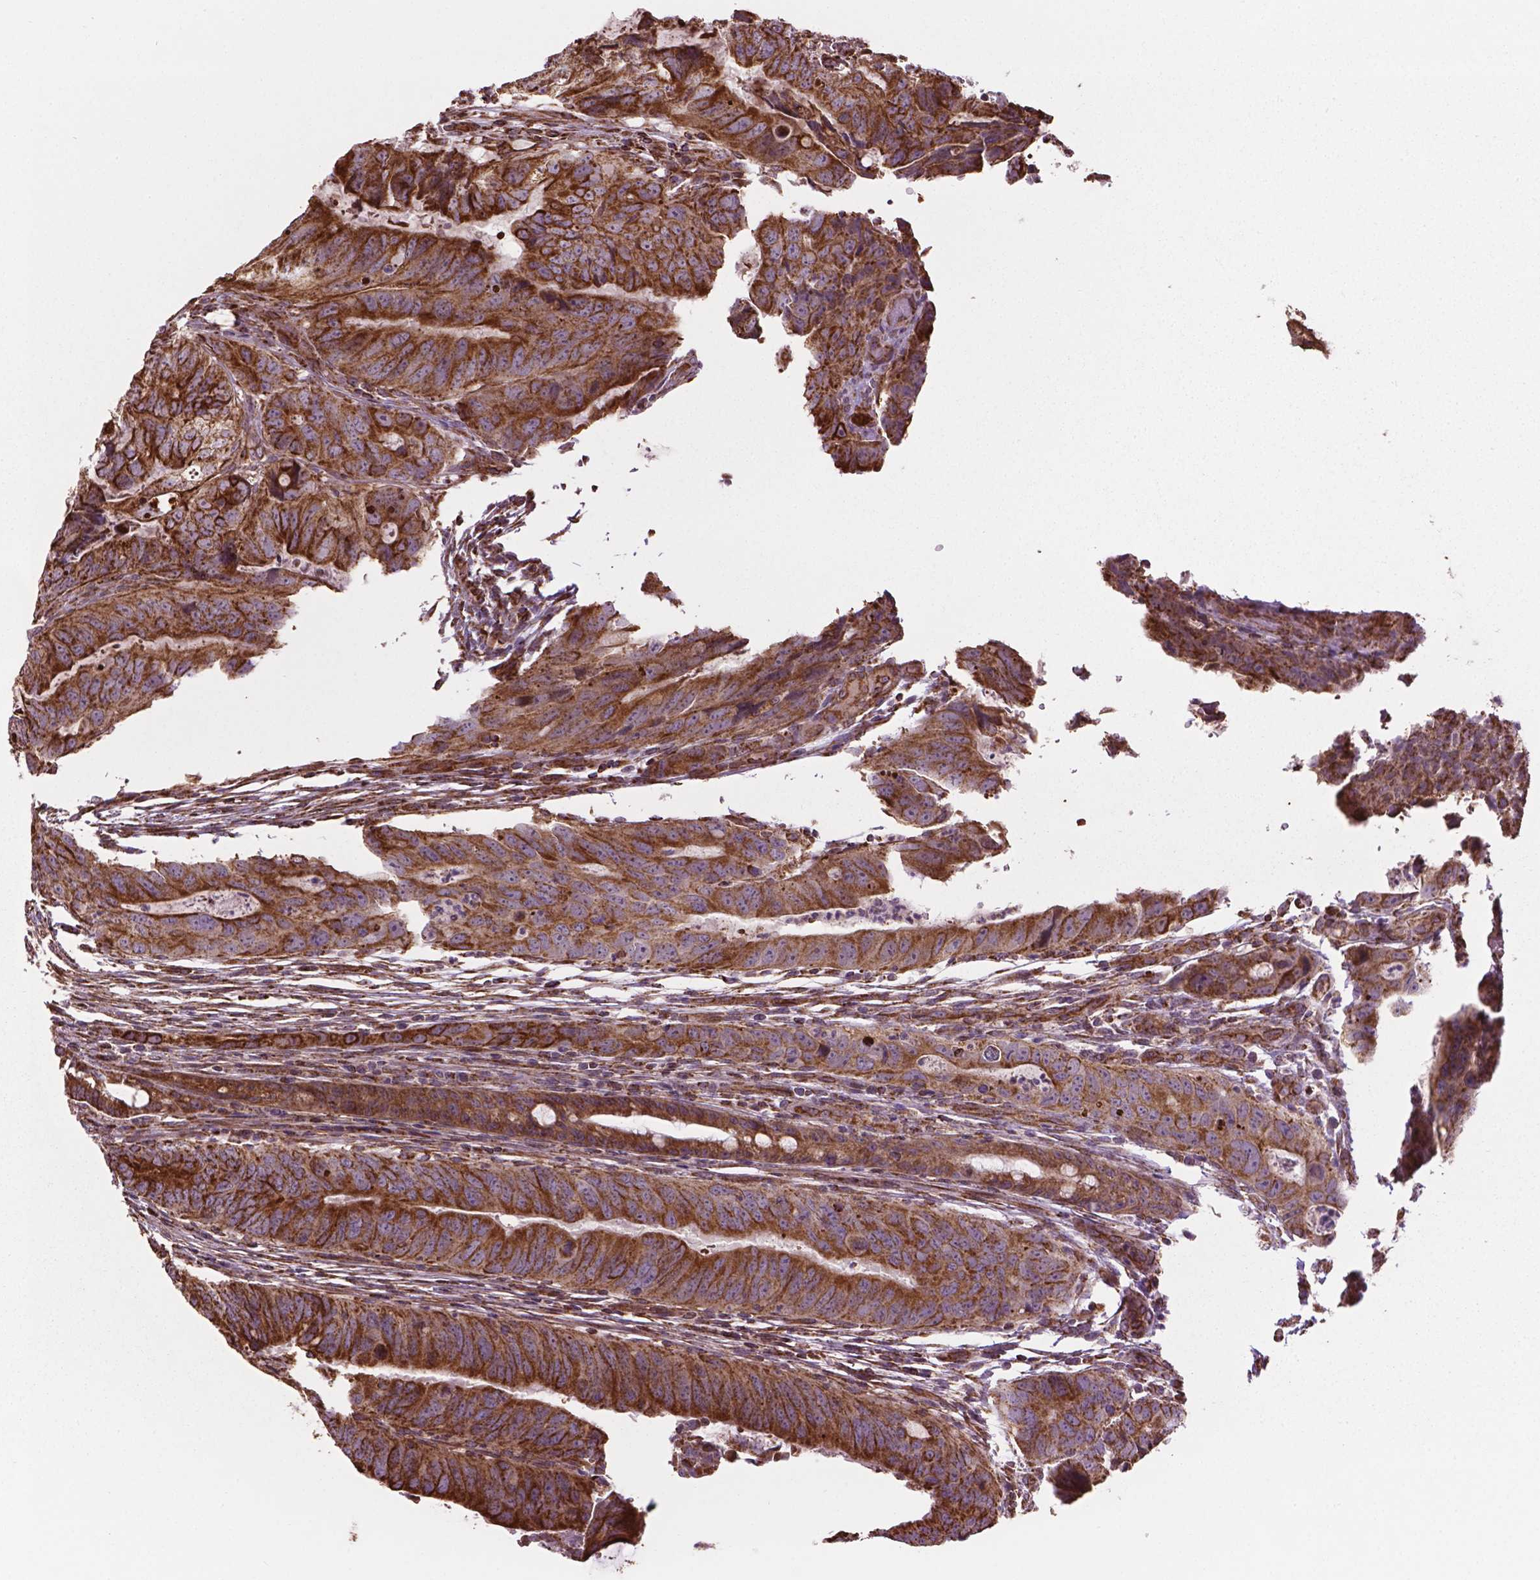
{"staining": {"intensity": "moderate", "quantity": ">75%", "location": "cytoplasmic/membranous"}, "tissue": "colorectal cancer", "cell_type": "Tumor cells", "image_type": "cancer", "snomed": [{"axis": "morphology", "description": "Adenocarcinoma, NOS"}, {"axis": "topography", "description": "Colon"}], "caption": "An immunohistochemistry image of tumor tissue is shown. Protein staining in brown shows moderate cytoplasmic/membranous positivity in colorectal adenocarcinoma within tumor cells. The staining was performed using DAB (3,3'-diaminobenzidine) to visualize the protein expression in brown, while the nuclei were stained in blue with hematoxylin (Magnification: 20x).", "gene": "HS3ST3A1", "patient": {"sex": "male", "age": 79}}